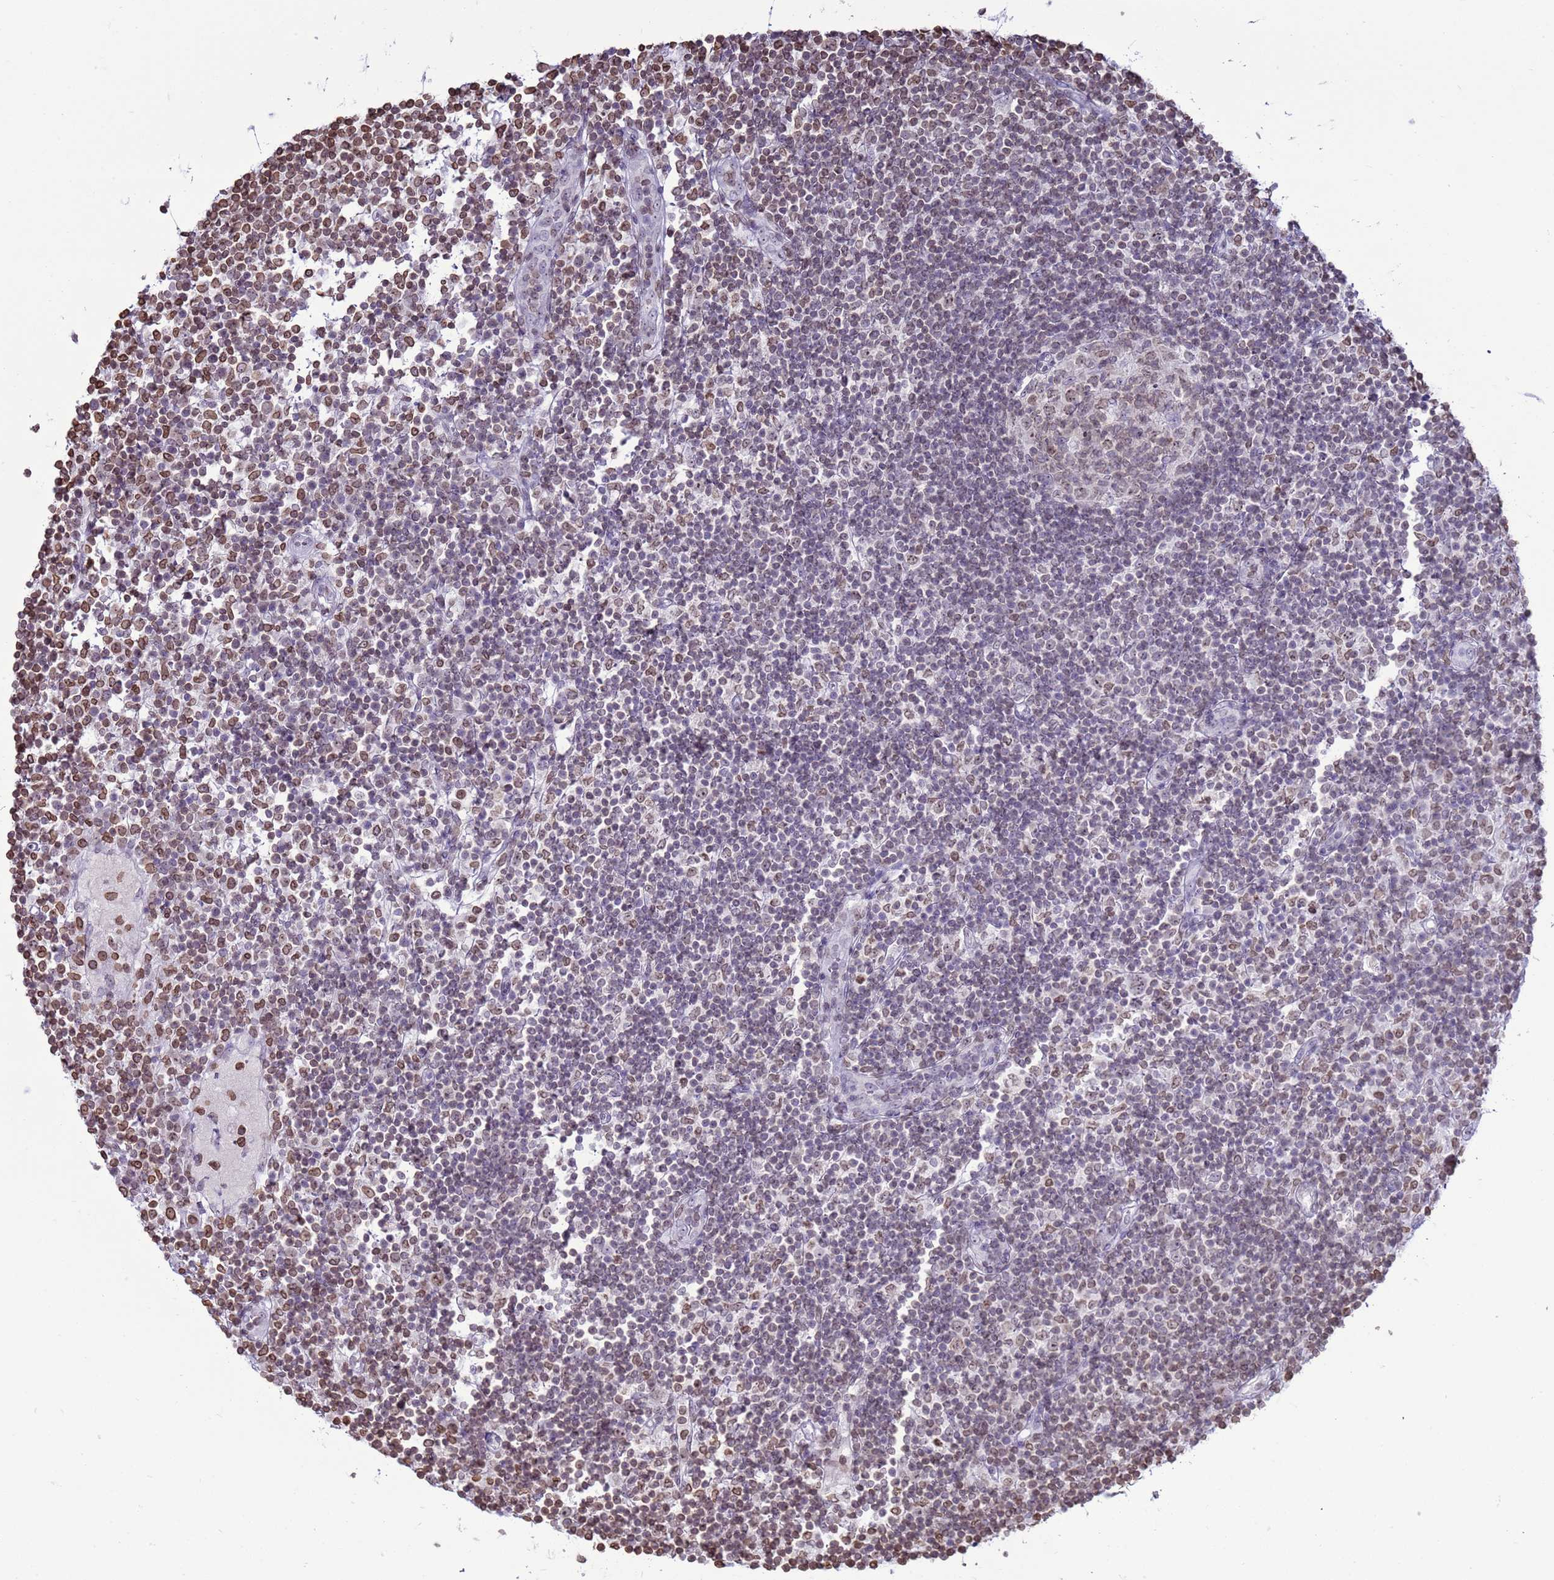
{"staining": {"intensity": "weak", "quantity": "<25%", "location": "nuclear"}, "tissue": "lymph node", "cell_type": "Germinal center cells", "image_type": "normal", "snomed": [{"axis": "morphology", "description": "Normal tissue, NOS"}, {"axis": "topography", "description": "Lymph node"}], "caption": "Immunohistochemistry (IHC) image of unremarkable lymph node: human lymph node stained with DAB (3,3'-diaminobenzidine) displays no significant protein positivity in germinal center cells.", "gene": "DHX37", "patient": {"sex": "female", "age": 53}}